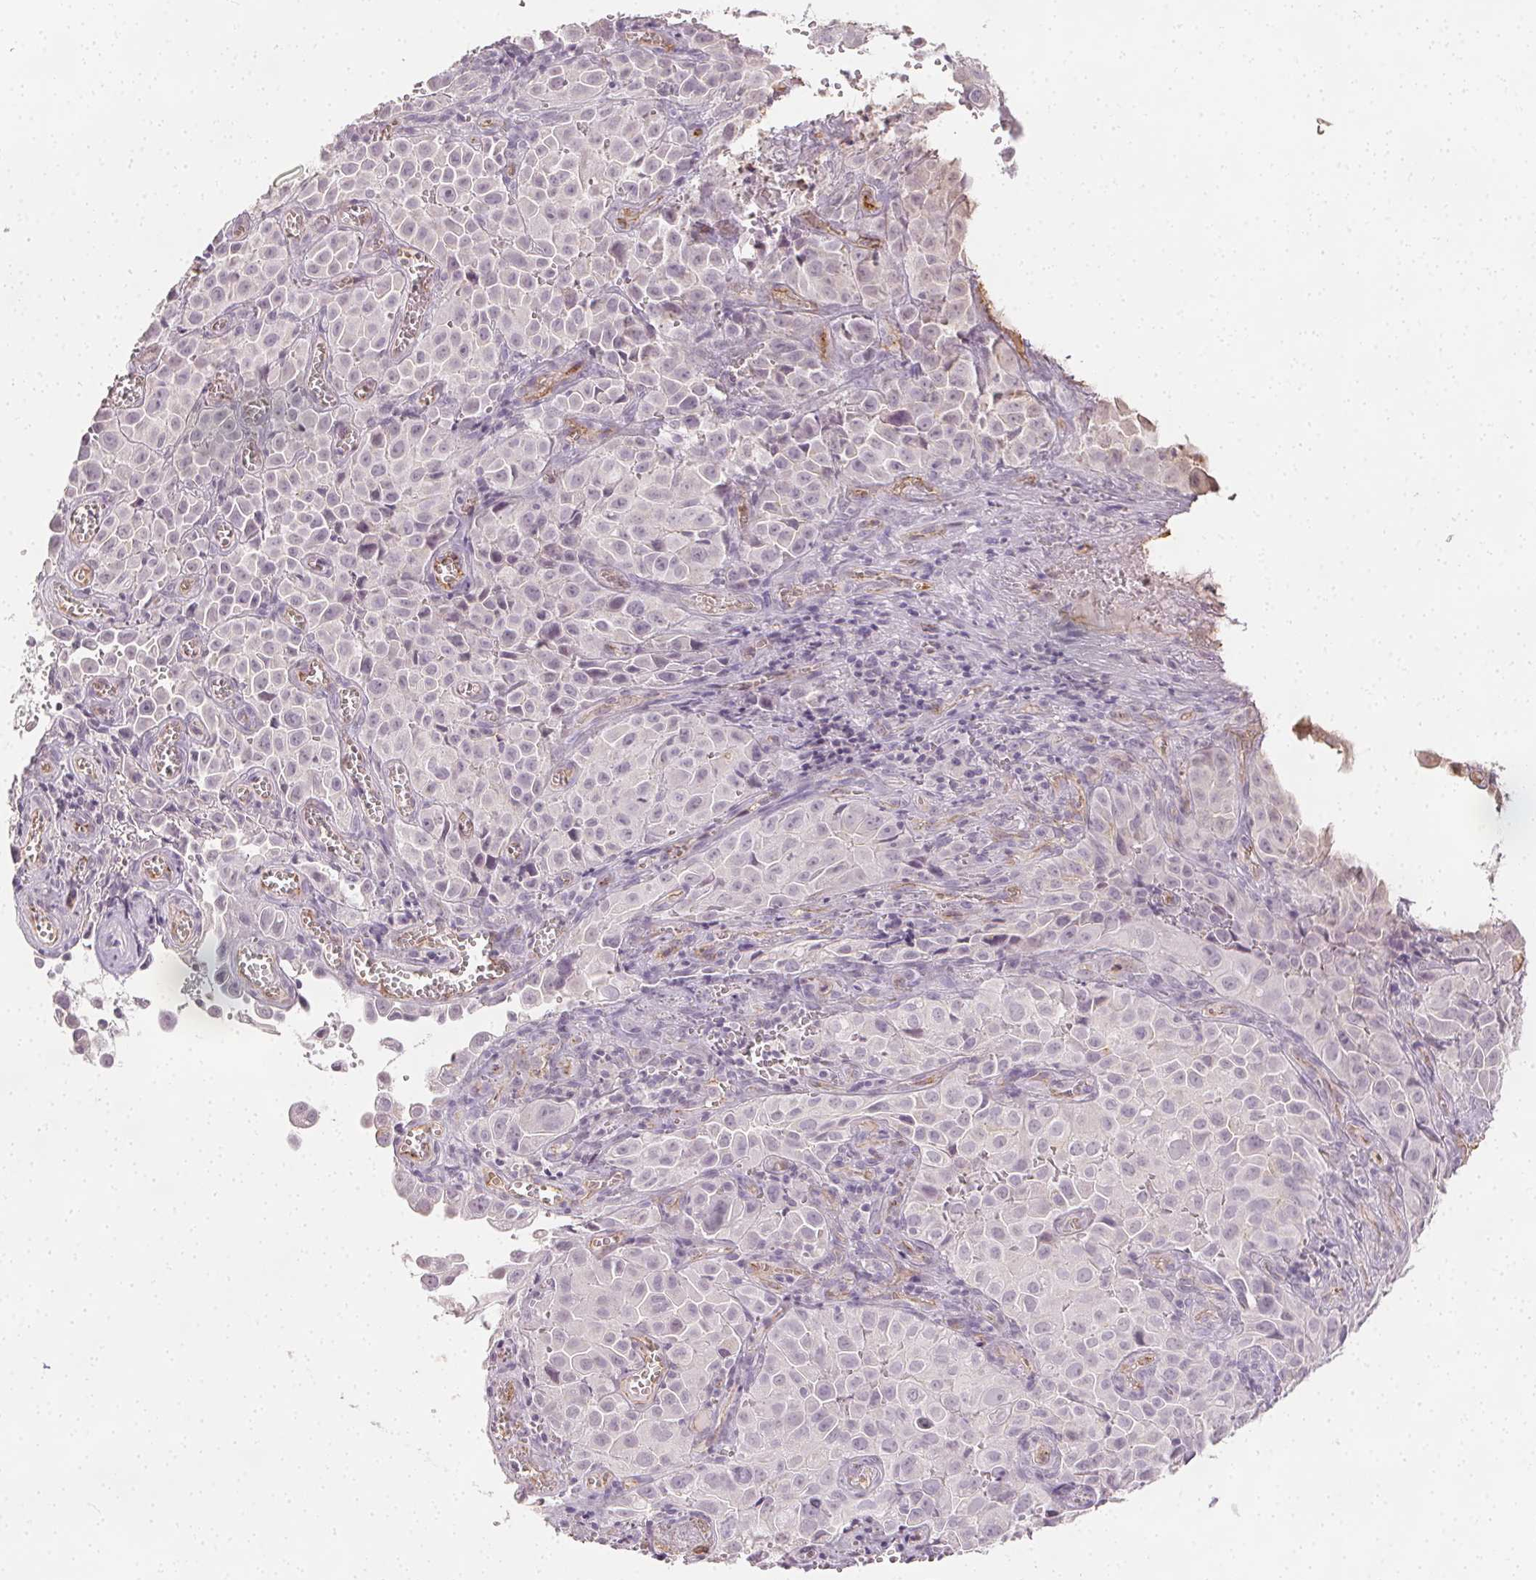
{"staining": {"intensity": "negative", "quantity": "none", "location": "none"}, "tissue": "cervical cancer", "cell_type": "Tumor cells", "image_type": "cancer", "snomed": [{"axis": "morphology", "description": "Squamous cell carcinoma, NOS"}, {"axis": "topography", "description": "Cervix"}], "caption": "Tumor cells show no significant protein expression in squamous cell carcinoma (cervical). The staining is performed using DAB (3,3'-diaminobenzidine) brown chromogen with nuclei counter-stained in using hematoxylin.", "gene": "PODXL", "patient": {"sex": "female", "age": 55}}